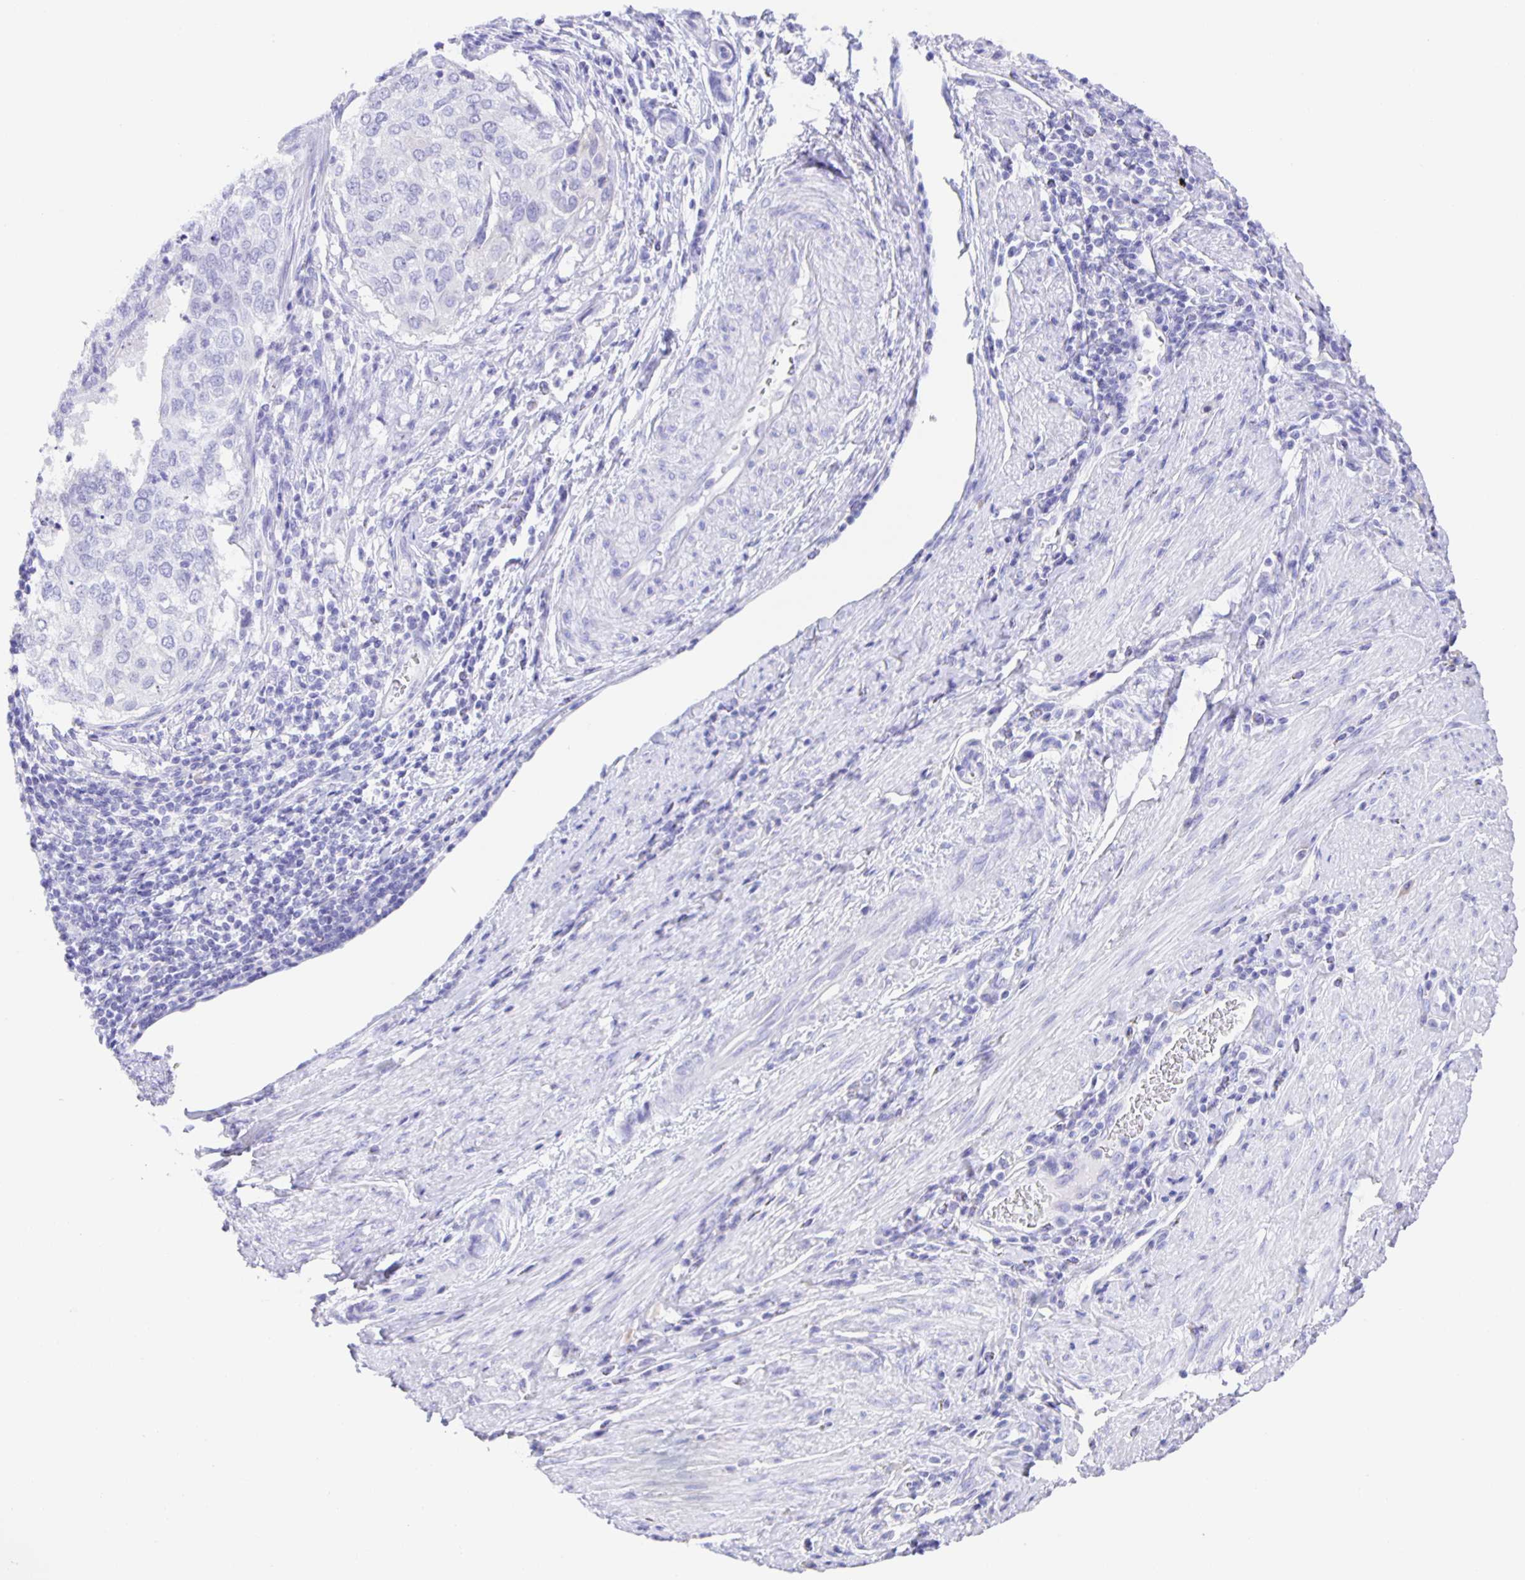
{"staining": {"intensity": "negative", "quantity": "none", "location": "none"}, "tissue": "cervical cancer", "cell_type": "Tumor cells", "image_type": "cancer", "snomed": [{"axis": "morphology", "description": "Squamous cell carcinoma, NOS"}, {"axis": "topography", "description": "Cervix"}], "caption": "This is a histopathology image of immunohistochemistry (IHC) staining of cervical cancer, which shows no staining in tumor cells. The staining is performed using DAB (3,3'-diaminobenzidine) brown chromogen with nuclei counter-stained in using hematoxylin.", "gene": "GUCA2A", "patient": {"sex": "female", "age": 38}}